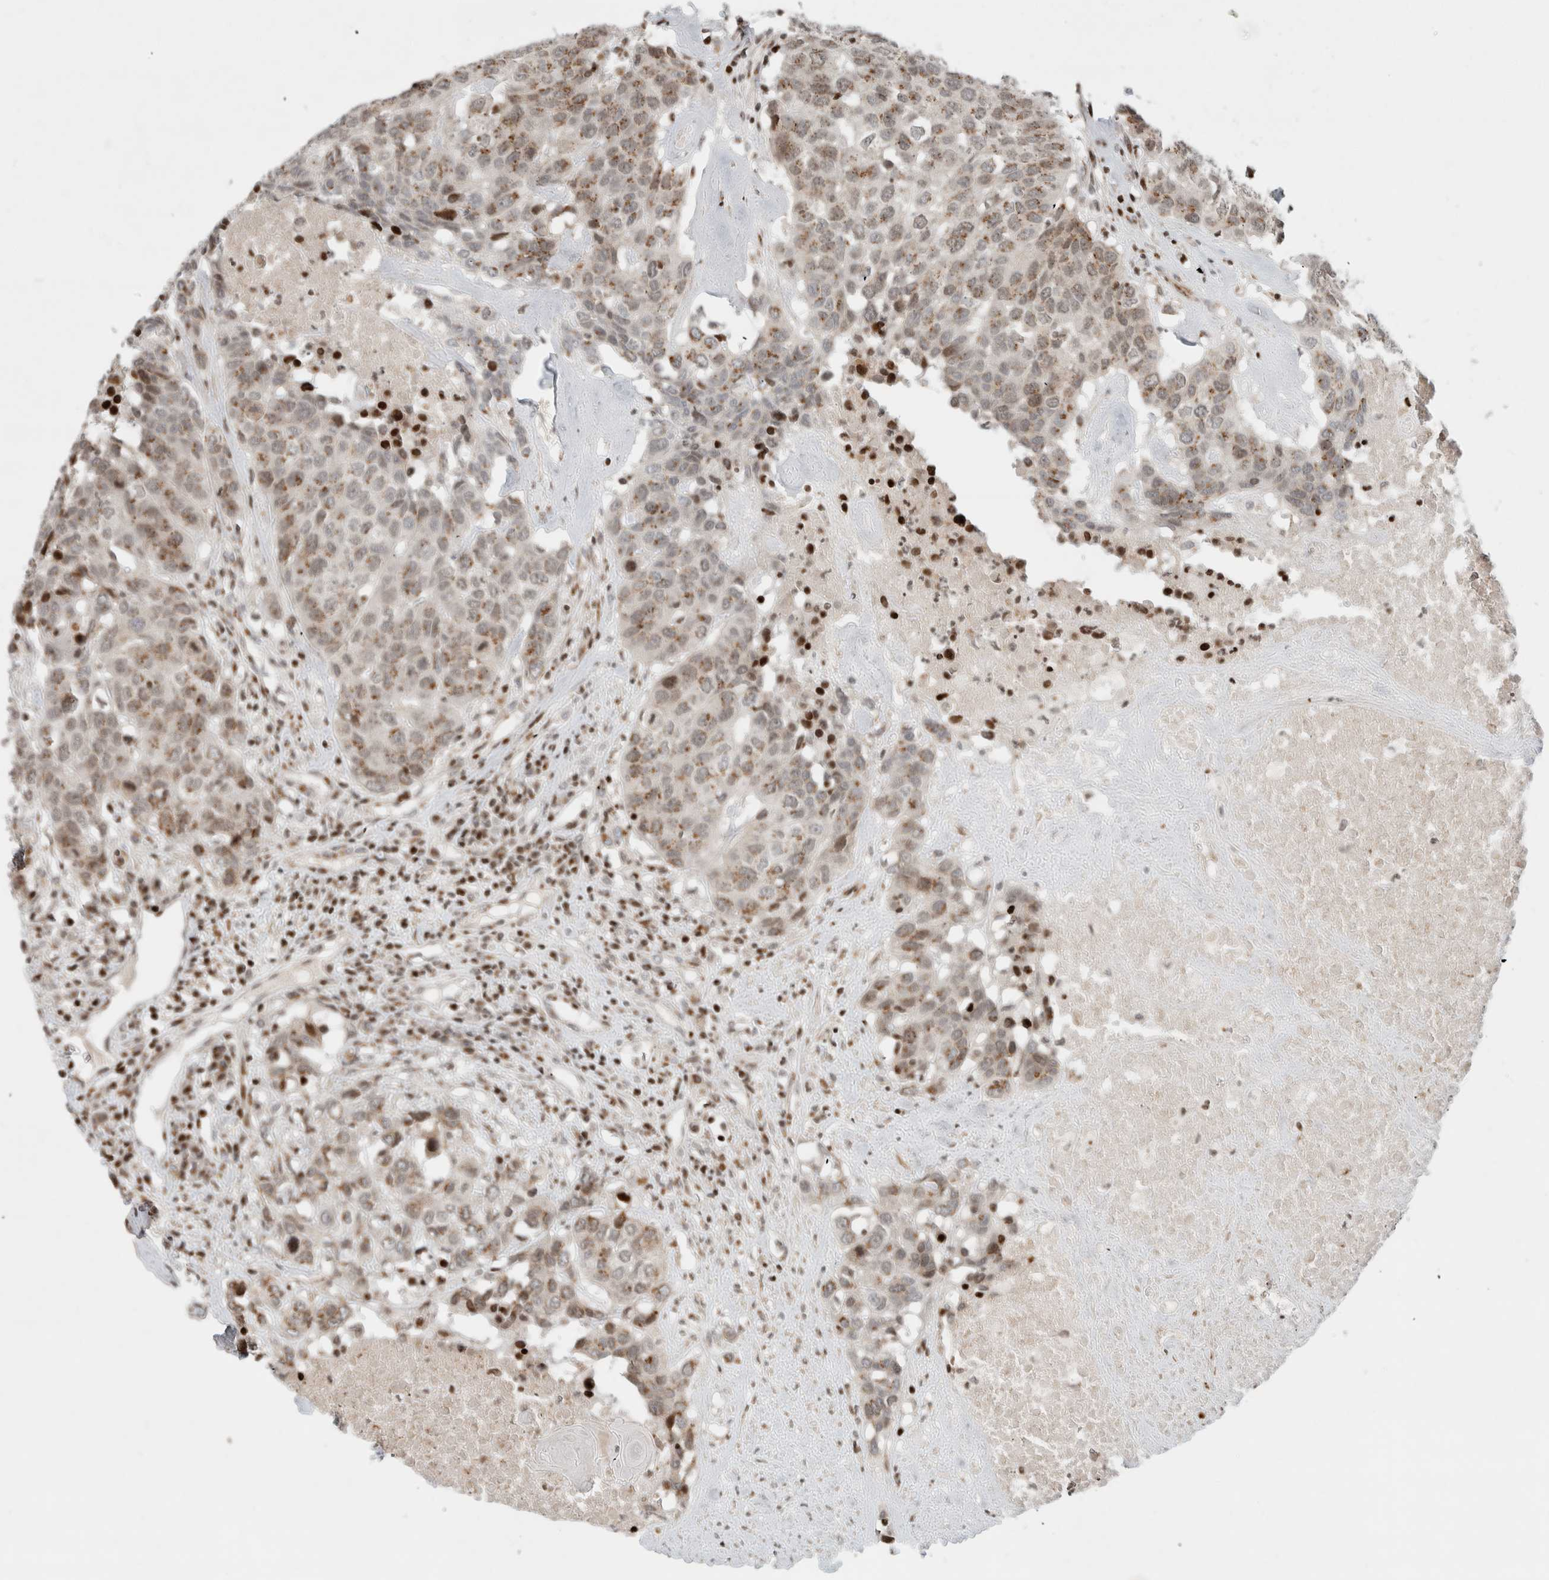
{"staining": {"intensity": "moderate", "quantity": "25%-75%", "location": "cytoplasmic/membranous"}, "tissue": "head and neck cancer", "cell_type": "Tumor cells", "image_type": "cancer", "snomed": [{"axis": "morphology", "description": "Squamous cell carcinoma, NOS"}, {"axis": "topography", "description": "Head-Neck"}], "caption": "Immunohistochemical staining of human squamous cell carcinoma (head and neck) displays medium levels of moderate cytoplasmic/membranous protein positivity in approximately 25%-75% of tumor cells. Nuclei are stained in blue.", "gene": "GINS4", "patient": {"sex": "male", "age": 66}}